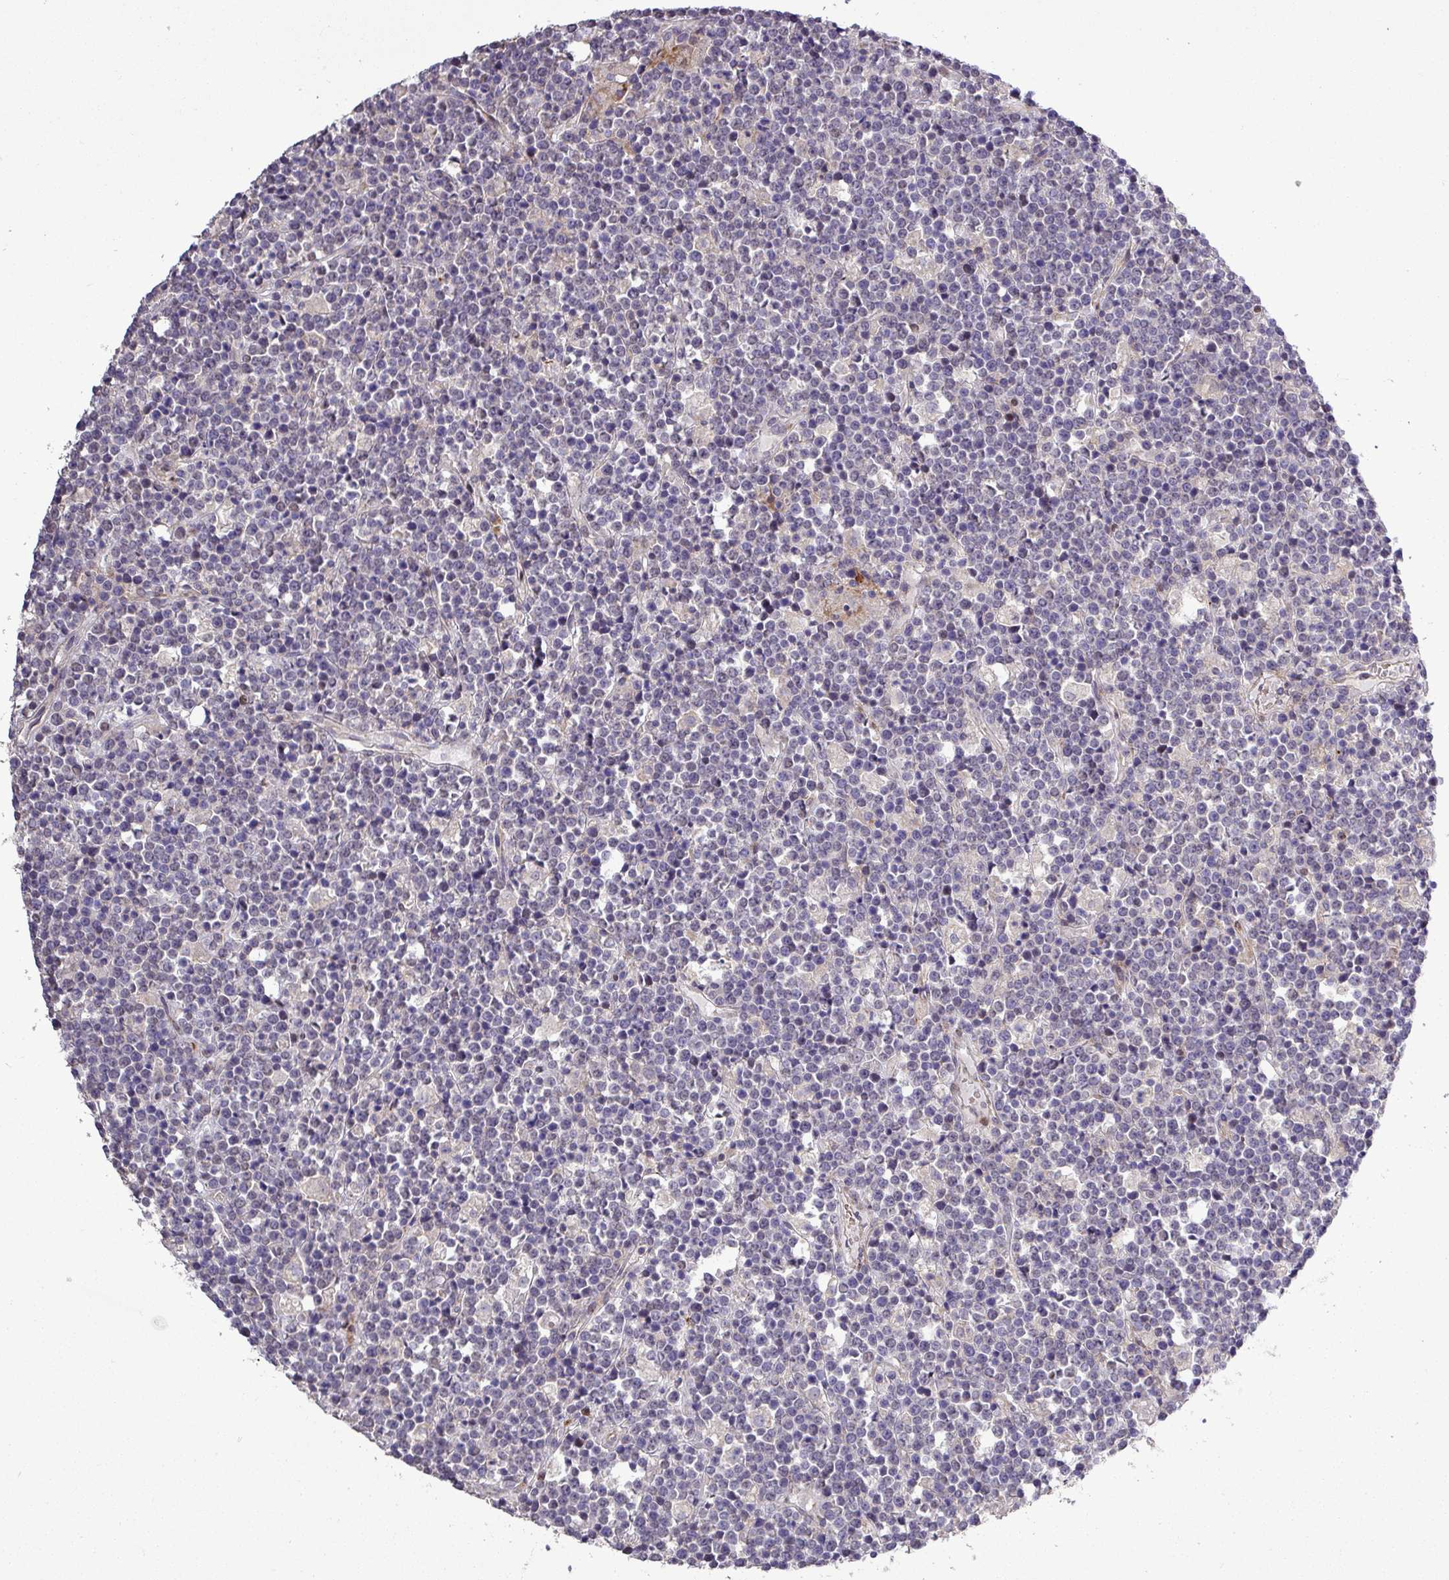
{"staining": {"intensity": "negative", "quantity": "none", "location": "none"}, "tissue": "lymphoma", "cell_type": "Tumor cells", "image_type": "cancer", "snomed": [{"axis": "morphology", "description": "Malignant lymphoma, non-Hodgkin's type, High grade"}, {"axis": "topography", "description": "Ovary"}], "caption": "Protein analysis of high-grade malignant lymphoma, non-Hodgkin's type reveals no significant expression in tumor cells.", "gene": "TPRA1", "patient": {"sex": "female", "age": 56}}